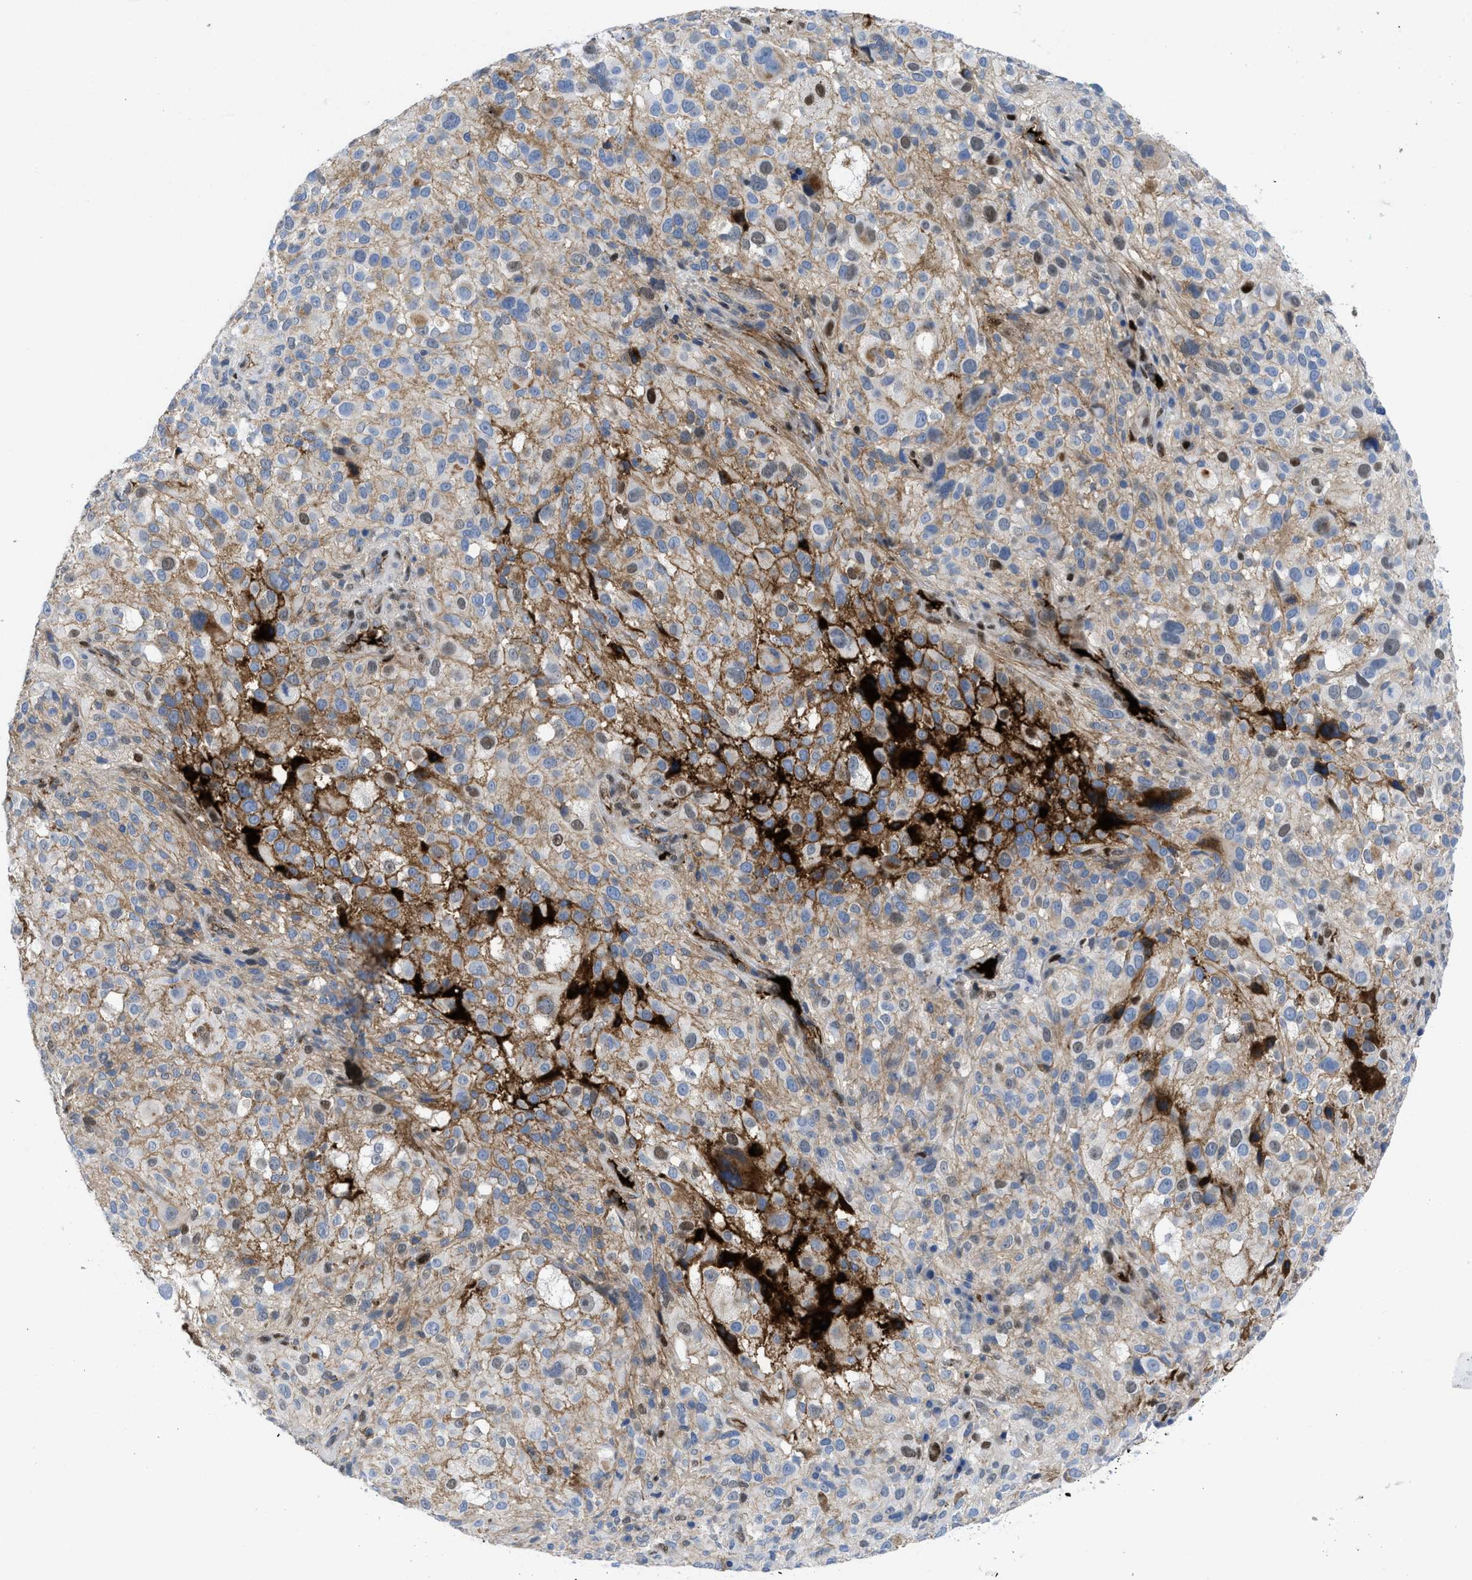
{"staining": {"intensity": "moderate", "quantity": ">75%", "location": "cytoplasmic/membranous,nuclear"}, "tissue": "melanoma", "cell_type": "Tumor cells", "image_type": "cancer", "snomed": [{"axis": "morphology", "description": "Necrosis, NOS"}, {"axis": "morphology", "description": "Malignant melanoma, NOS"}, {"axis": "topography", "description": "Skin"}], "caption": "IHC staining of melanoma, which reveals medium levels of moderate cytoplasmic/membranous and nuclear expression in approximately >75% of tumor cells indicating moderate cytoplasmic/membranous and nuclear protein expression. The staining was performed using DAB (3,3'-diaminobenzidine) (brown) for protein detection and nuclei were counterstained in hematoxylin (blue).", "gene": "LEF1", "patient": {"sex": "female", "age": 87}}